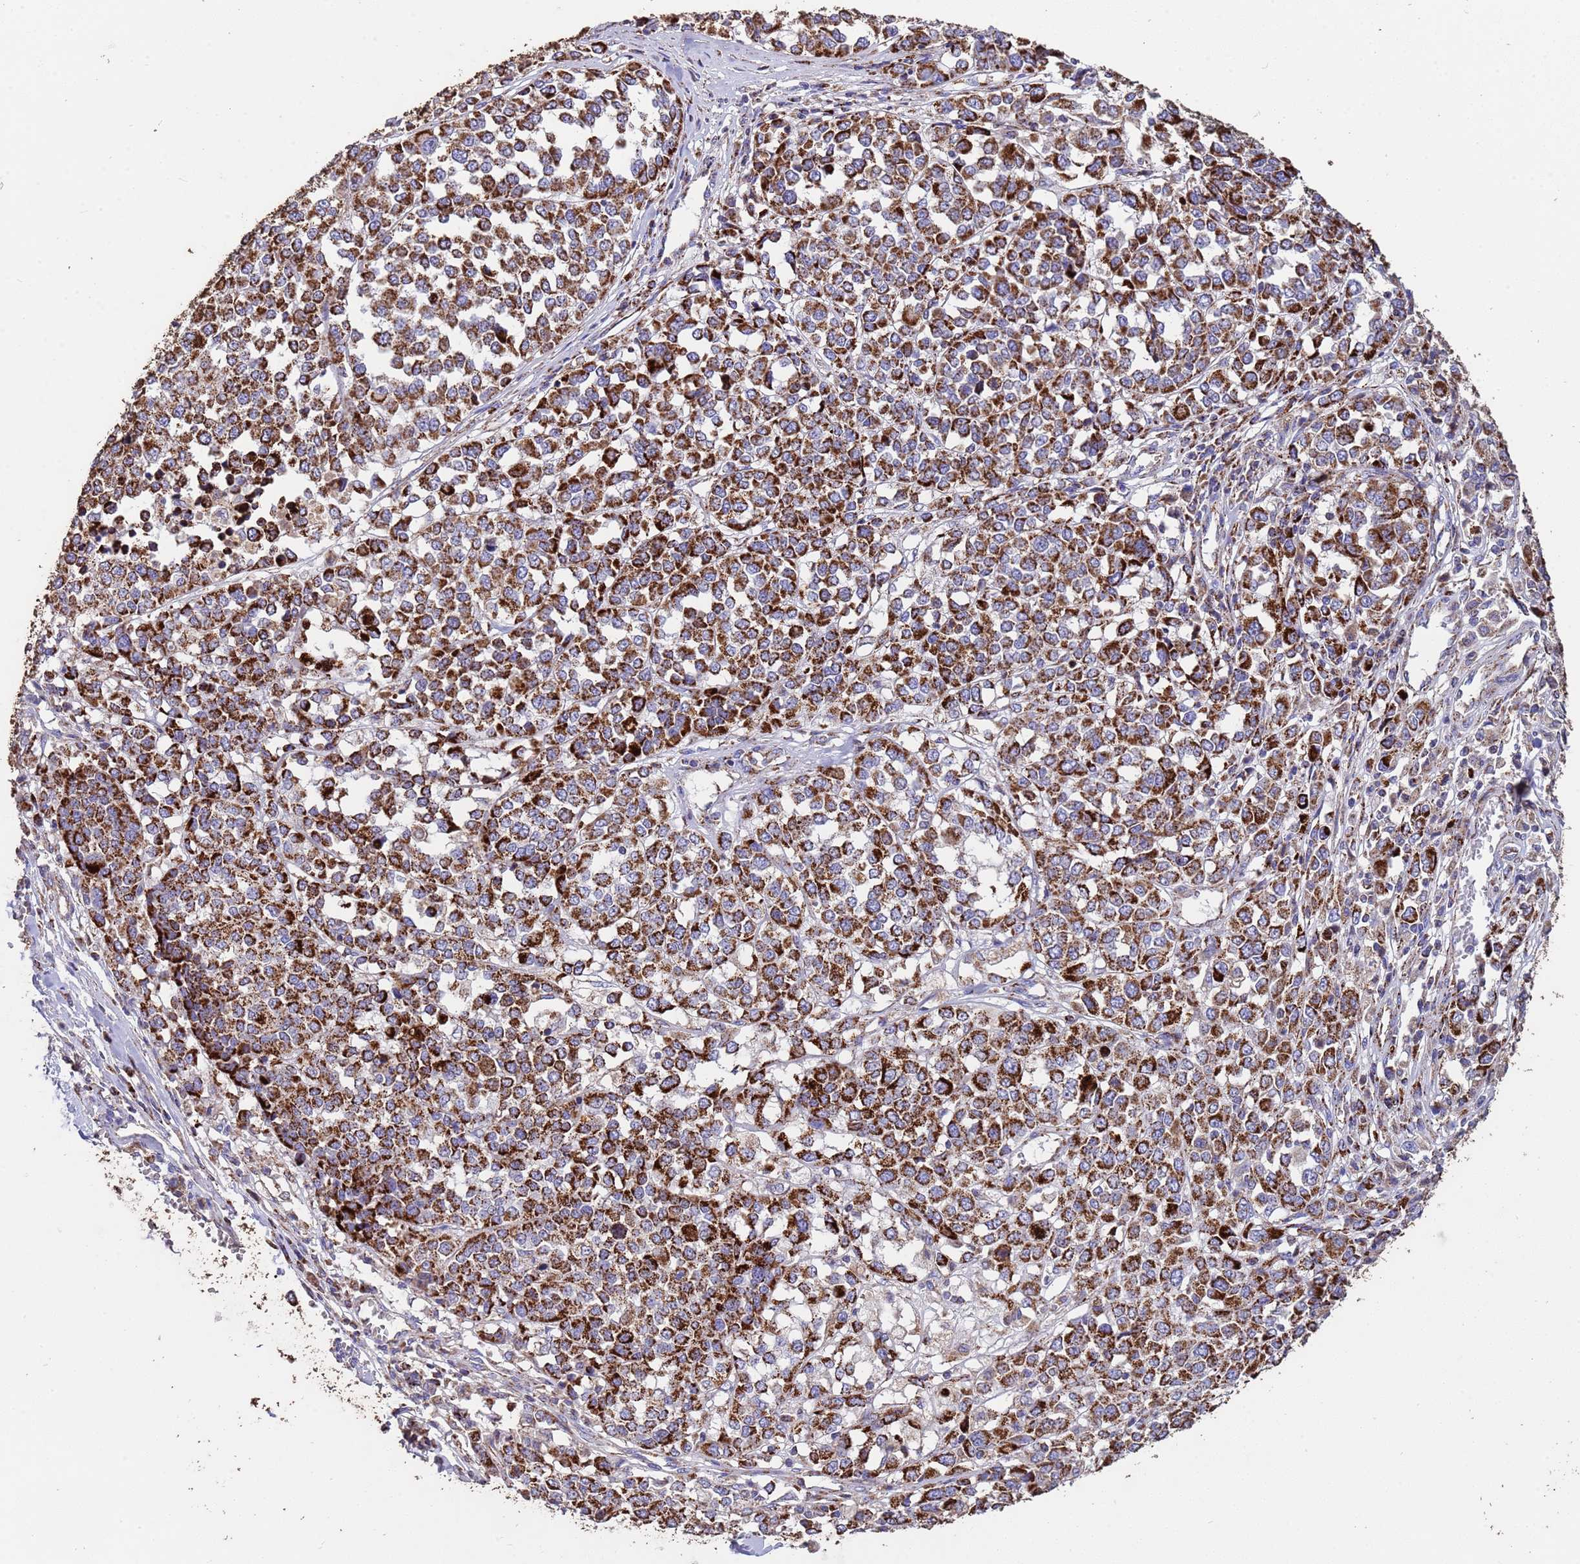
{"staining": {"intensity": "strong", "quantity": ">75%", "location": "cytoplasmic/membranous"}, "tissue": "melanoma", "cell_type": "Tumor cells", "image_type": "cancer", "snomed": [{"axis": "morphology", "description": "Malignant melanoma, Metastatic site"}, {"axis": "topography", "description": "Lymph node"}], "caption": "Protein staining of malignant melanoma (metastatic site) tissue reveals strong cytoplasmic/membranous positivity in about >75% of tumor cells.", "gene": "ZNFX1", "patient": {"sex": "male", "age": 44}}